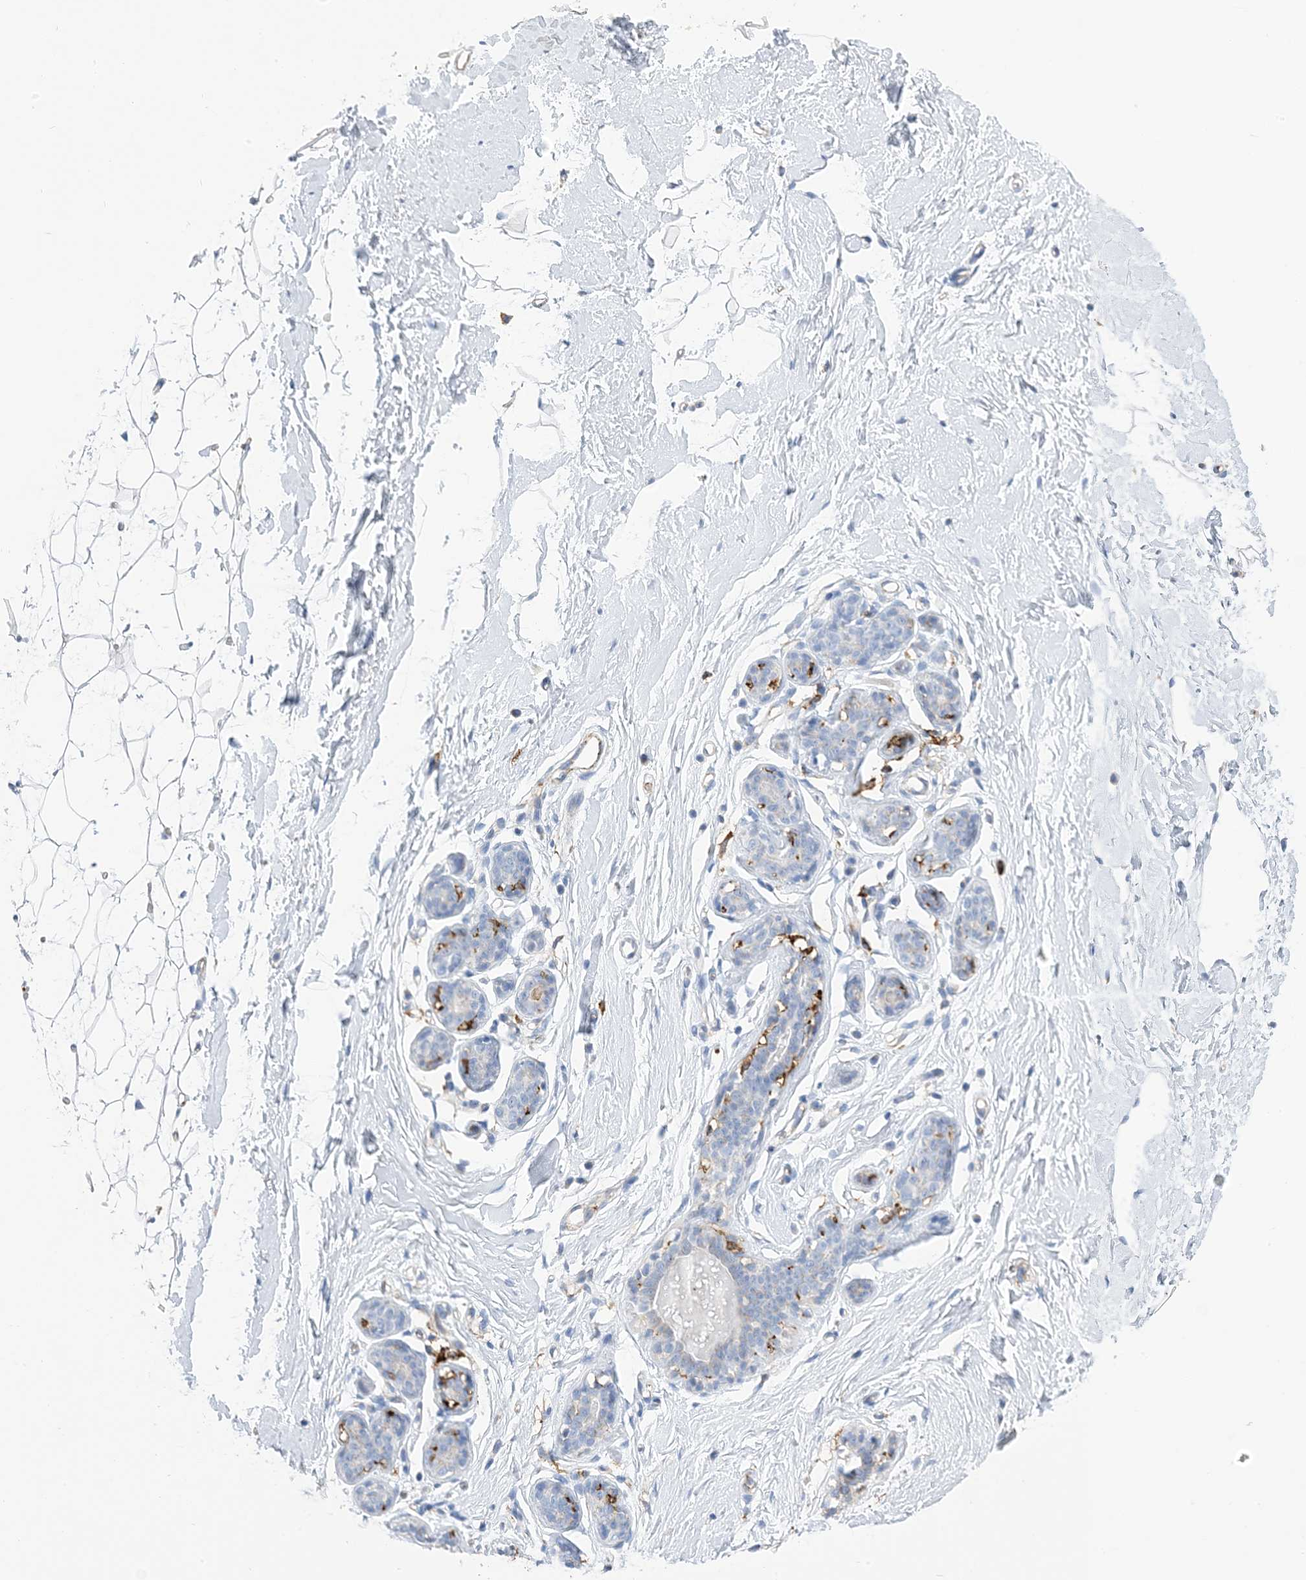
{"staining": {"intensity": "negative", "quantity": "none", "location": "none"}, "tissue": "adipose tissue", "cell_type": "Adipocytes", "image_type": "normal", "snomed": [{"axis": "morphology", "description": "Normal tissue, NOS"}, {"axis": "topography", "description": "Breast"}], "caption": "Photomicrograph shows no significant protein staining in adipocytes of benign adipose tissue.", "gene": "DPH3", "patient": {"sex": "female", "age": 23}}